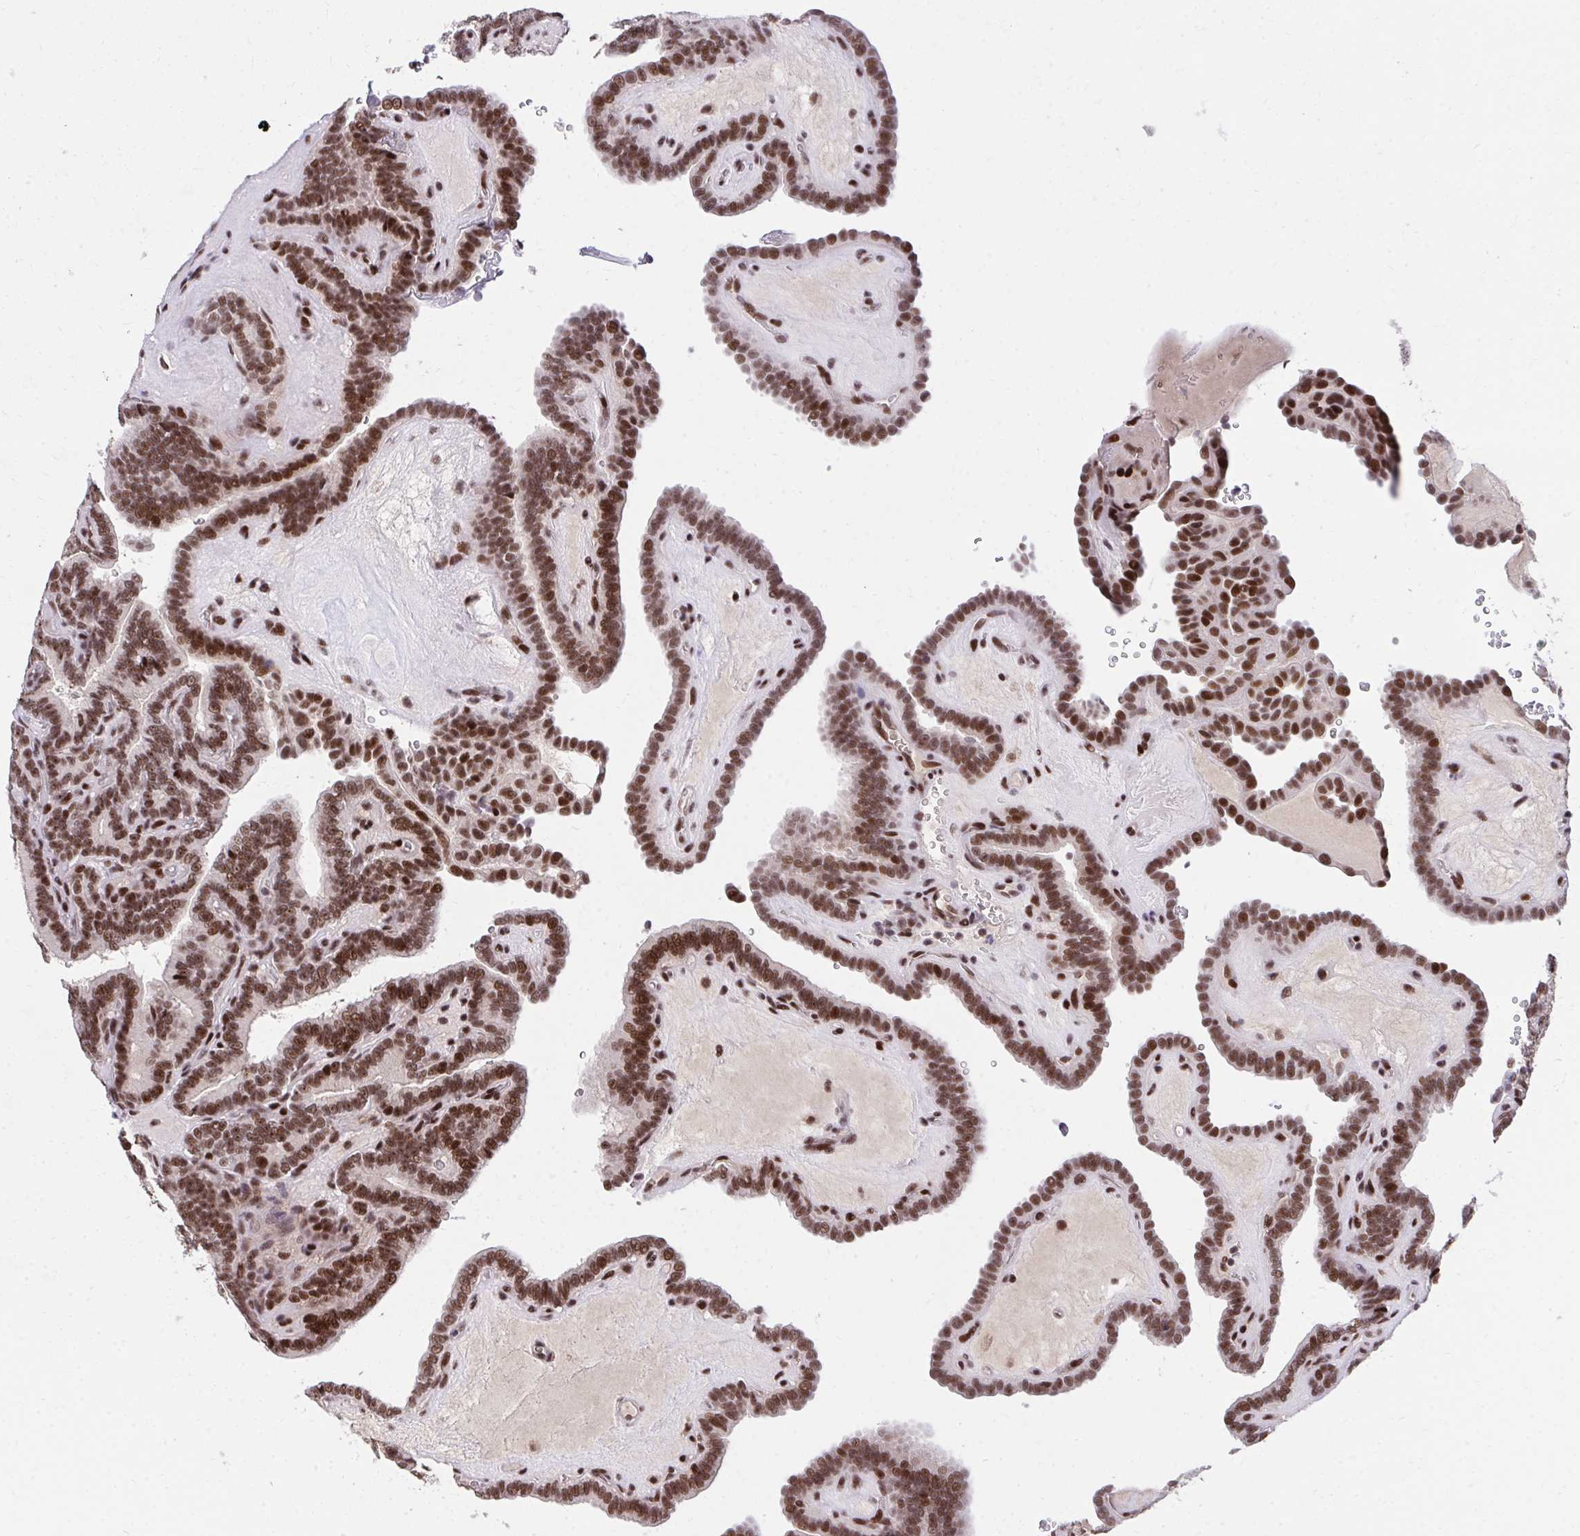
{"staining": {"intensity": "moderate", "quantity": ">75%", "location": "nuclear"}, "tissue": "thyroid cancer", "cell_type": "Tumor cells", "image_type": "cancer", "snomed": [{"axis": "morphology", "description": "Papillary adenocarcinoma, NOS"}, {"axis": "topography", "description": "Thyroid gland"}], "caption": "Protein expression analysis of thyroid cancer reveals moderate nuclear positivity in approximately >75% of tumor cells. (DAB IHC, brown staining for protein, blue staining for nuclei).", "gene": "SYNE4", "patient": {"sex": "female", "age": 21}}